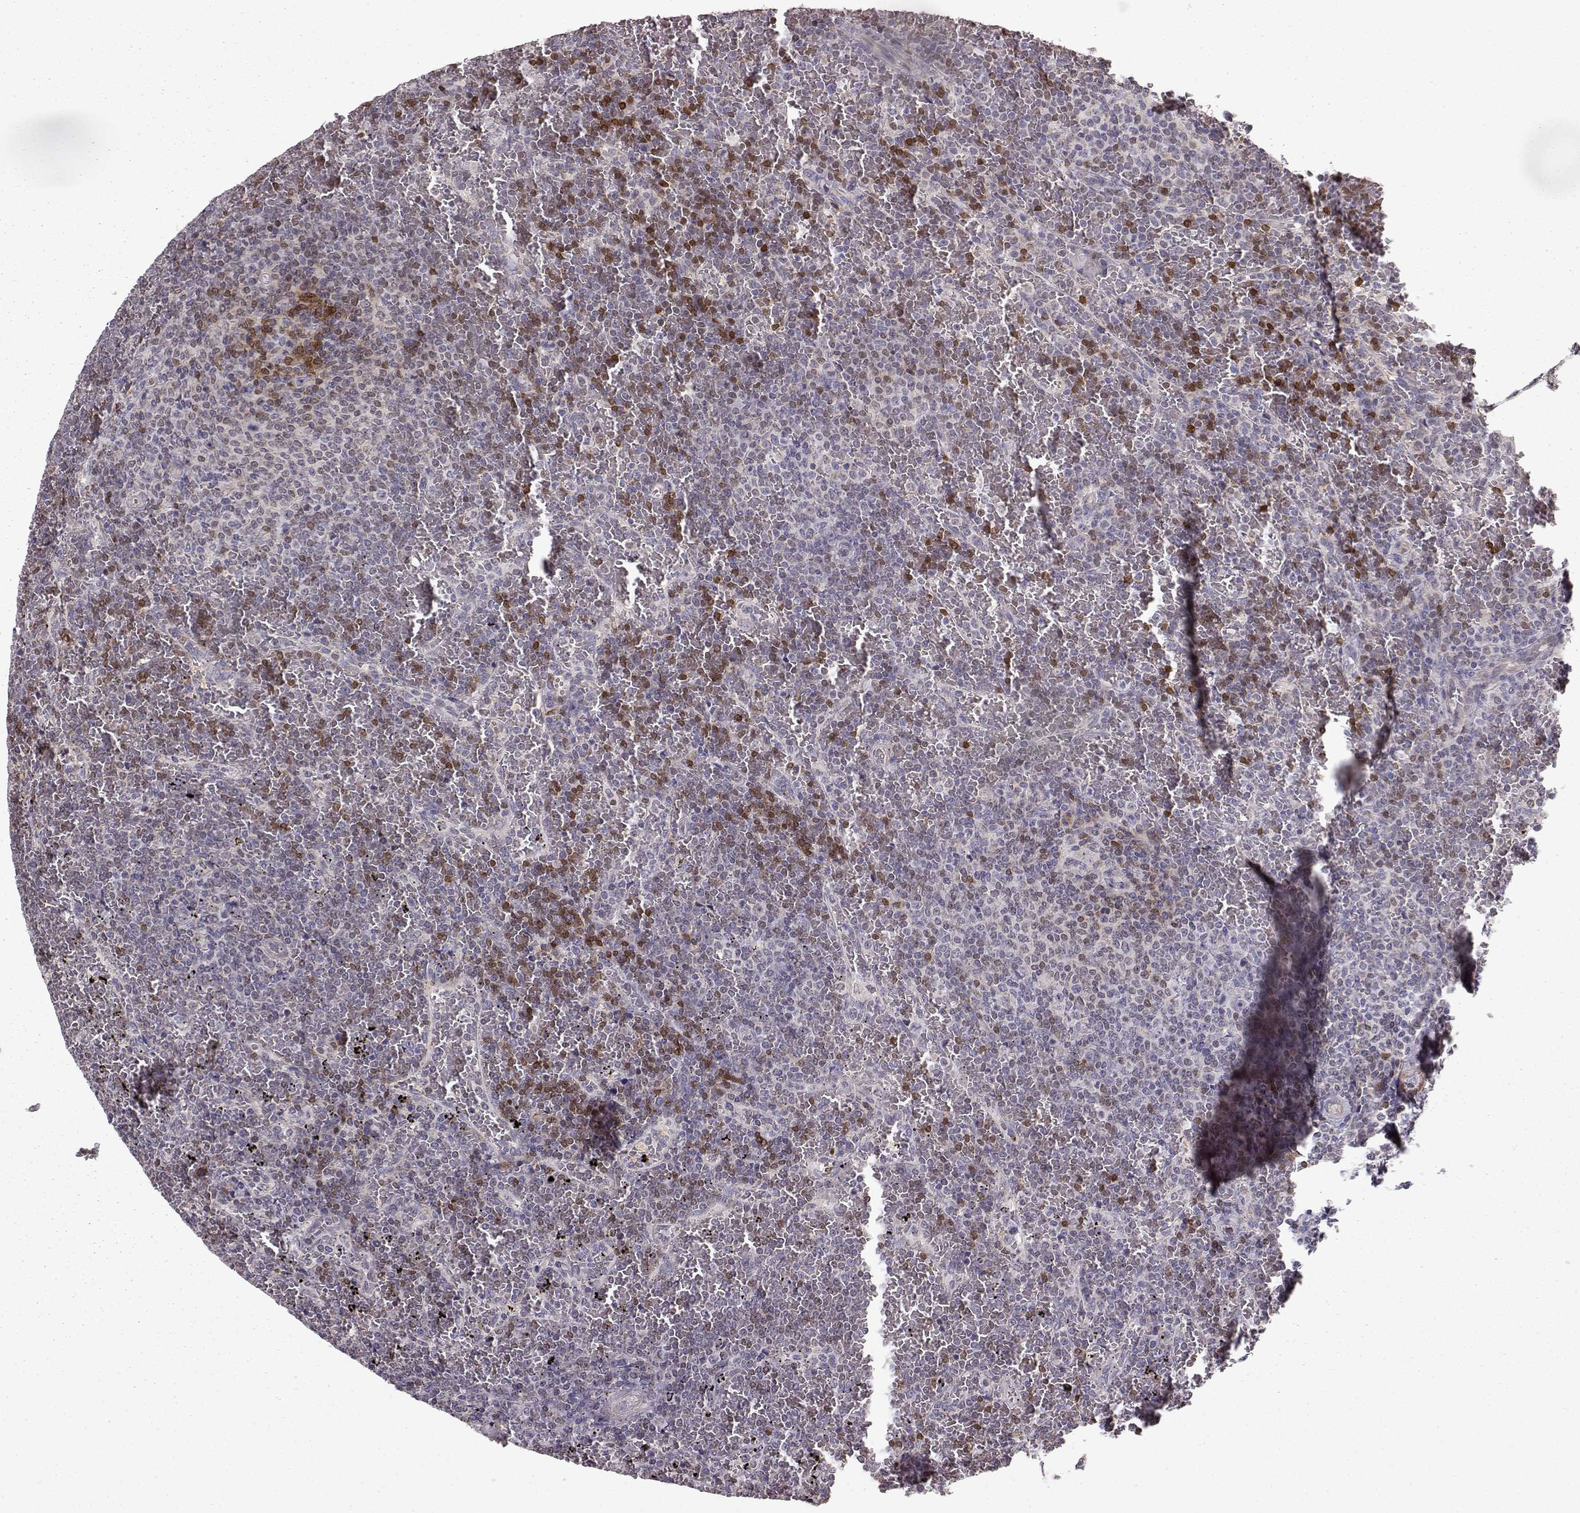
{"staining": {"intensity": "moderate", "quantity": "<25%", "location": "nuclear"}, "tissue": "lymphoma", "cell_type": "Tumor cells", "image_type": "cancer", "snomed": [{"axis": "morphology", "description": "Malignant lymphoma, non-Hodgkin's type, Low grade"}, {"axis": "topography", "description": "Spleen"}], "caption": "Protein staining of low-grade malignant lymphoma, non-Hodgkin's type tissue demonstrates moderate nuclear staining in about <25% of tumor cells.", "gene": "BACH2", "patient": {"sex": "female", "age": 77}}